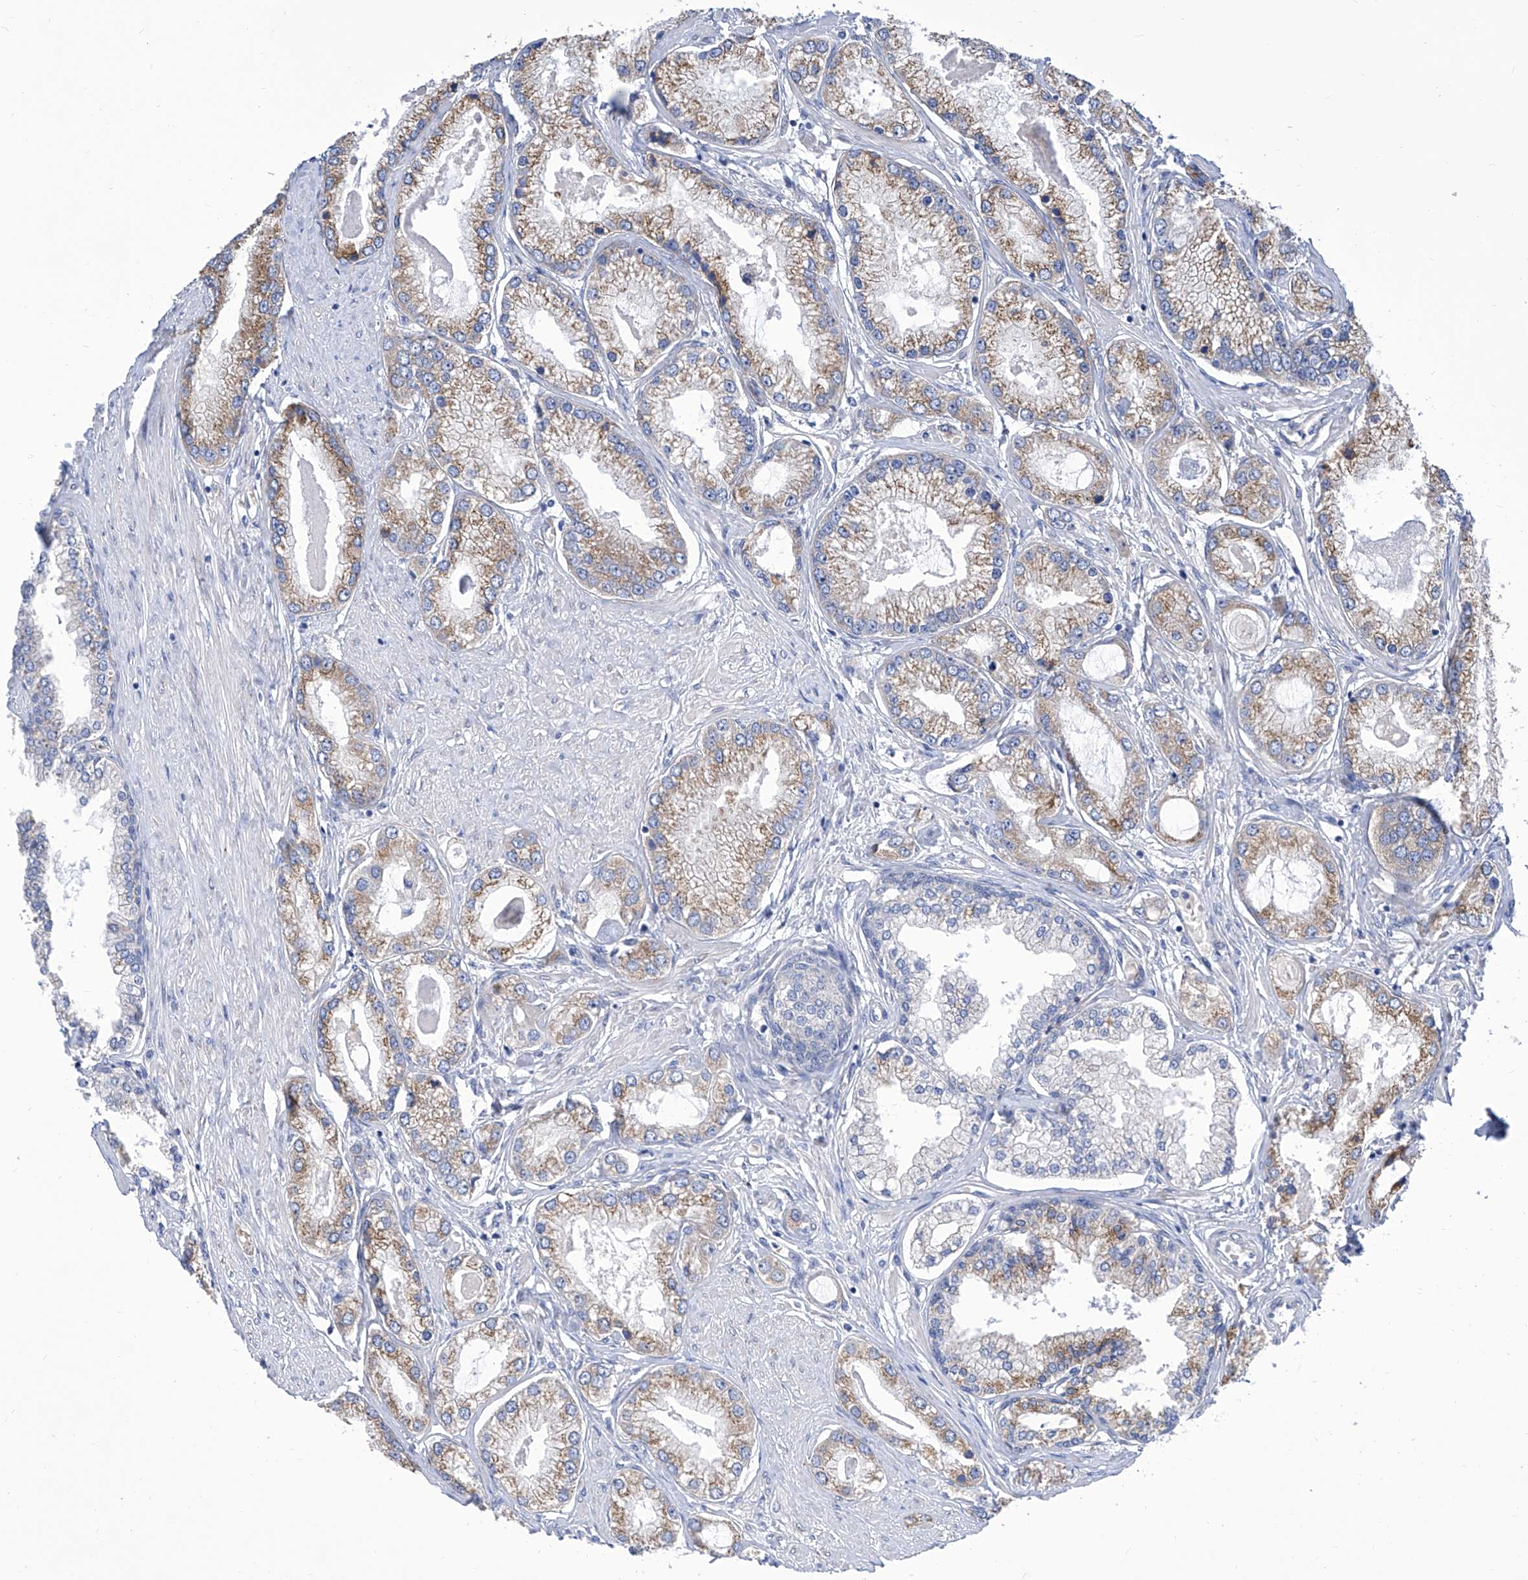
{"staining": {"intensity": "moderate", "quantity": ">75%", "location": "cytoplasmic/membranous"}, "tissue": "prostate cancer", "cell_type": "Tumor cells", "image_type": "cancer", "snomed": [{"axis": "morphology", "description": "Adenocarcinoma, Low grade"}, {"axis": "topography", "description": "Prostate"}], "caption": "The micrograph demonstrates a brown stain indicating the presence of a protein in the cytoplasmic/membranous of tumor cells in prostate cancer (adenocarcinoma (low-grade)).", "gene": "TJAP1", "patient": {"sex": "male", "age": 62}}